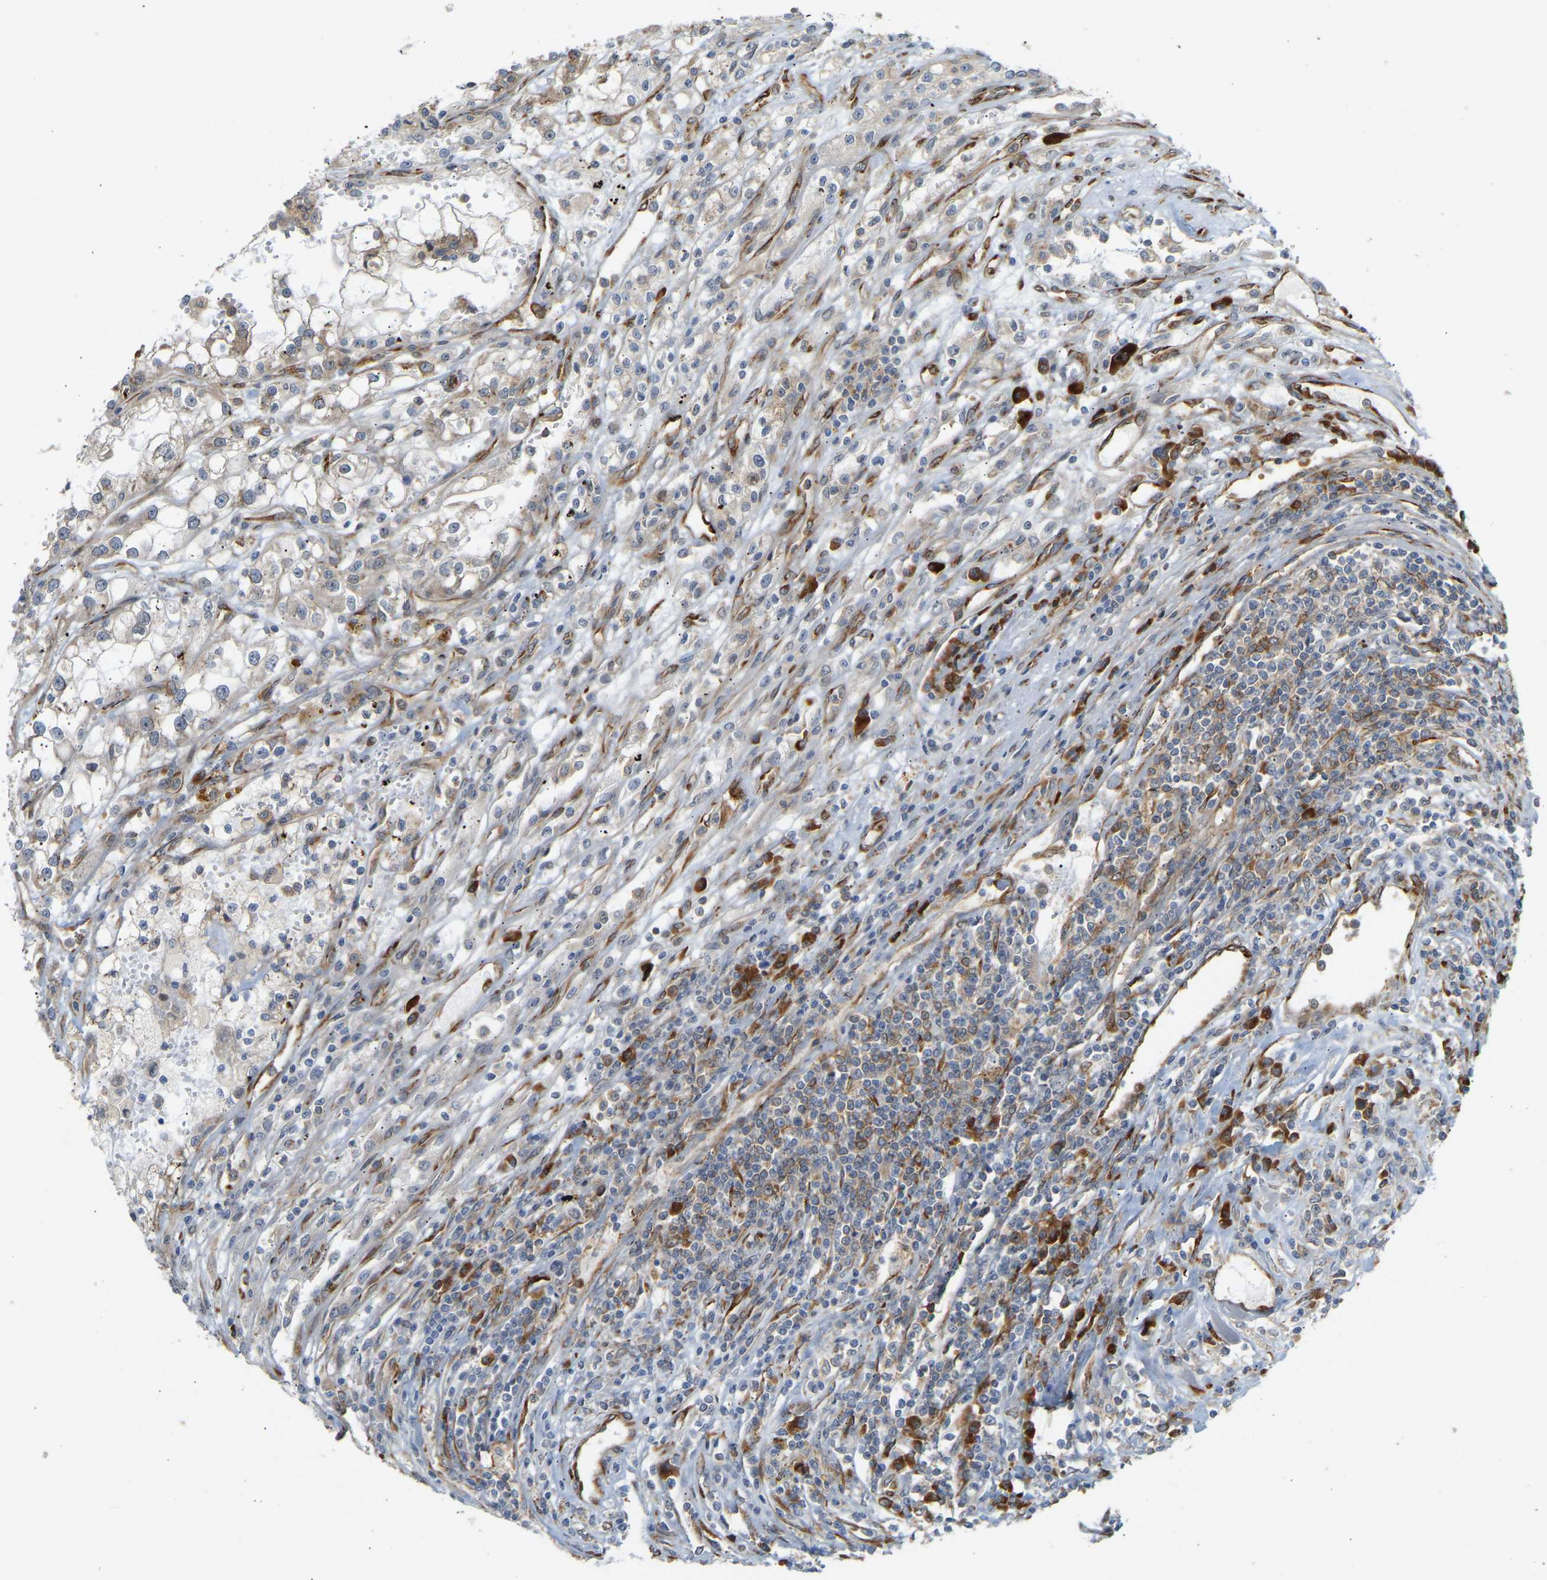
{"staining": {"intensity": "strong", "quantity": "25%-75%", "location": "cytoplasmic/membranous"}, "tissue": "renal cancer", "cell_type": "Tumor cells", "image_type": "cancer", "snomed": [{"axis": "morphology", "description": "Adenocarcinoma, NOS"}, {"axis": "topography", "description": "Kidney"}], "caption": "Protein staining of renal cancer tissue demonstrates strong cytoplasmic/membranous positivity in approximately 25%-75% of tumor cells.", "gene": "PLCG2", "patient": {"sex": "female", "age": 52}}